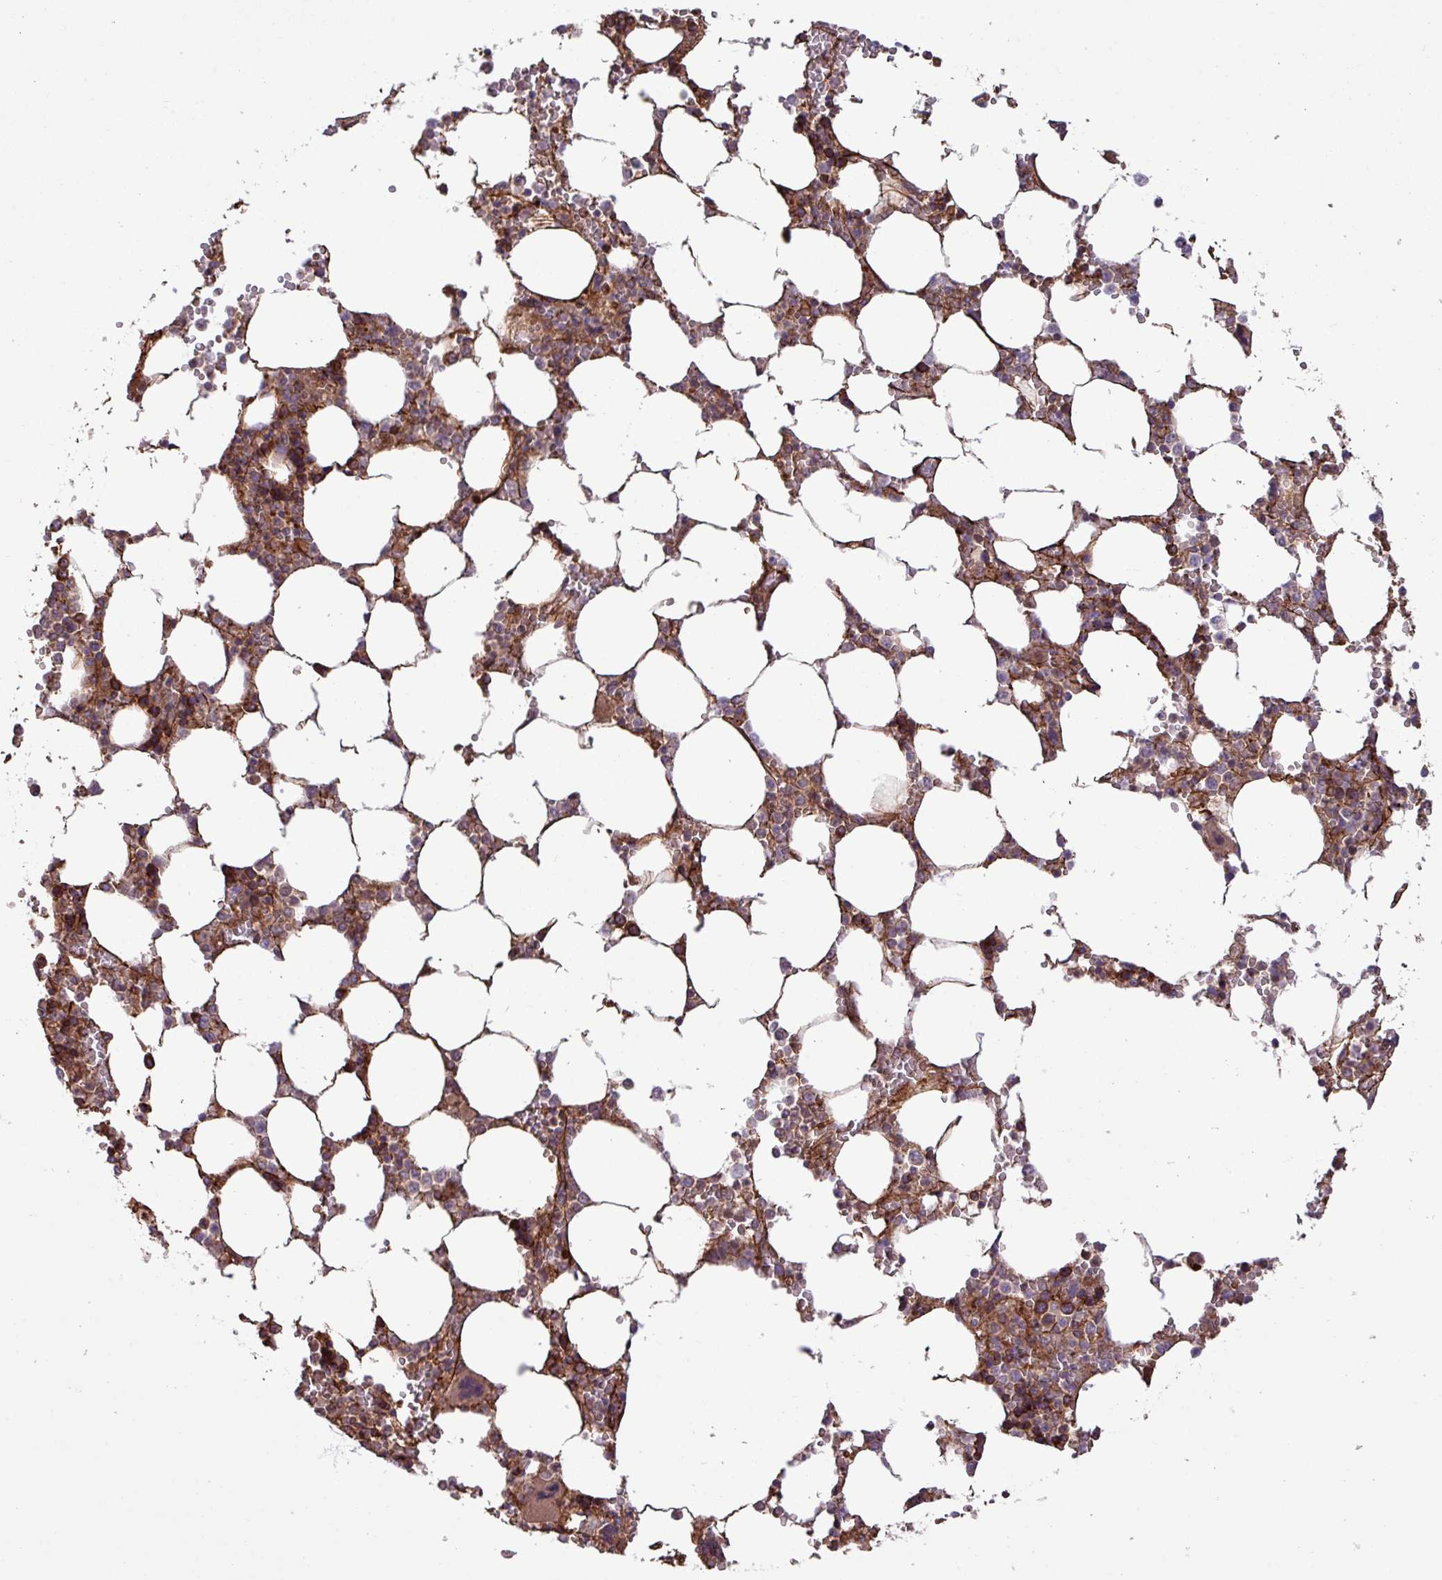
{"staining": {"intensity": "strong", "quantity": ">75%", "location": "cytoplasmic/membranous"}, "tissue": "bone marrow", "cell_type": "Hematopoietic cells", "image_type": "normal", "snomed": [{"axis": "morphology", "description": "Normal tissue, NOS"}, {"axis": "topography", "description": "Bone marrow"}], "caption": "A micrograph showing strong cytoplasmic/membranous staining in about >75% of hematopoietic cells in unremarkable bone marrow, as visualized by brown immunohistochemical staining.", "gene": "ZNF300", "patient": {"sex": "male", "age": 64}}